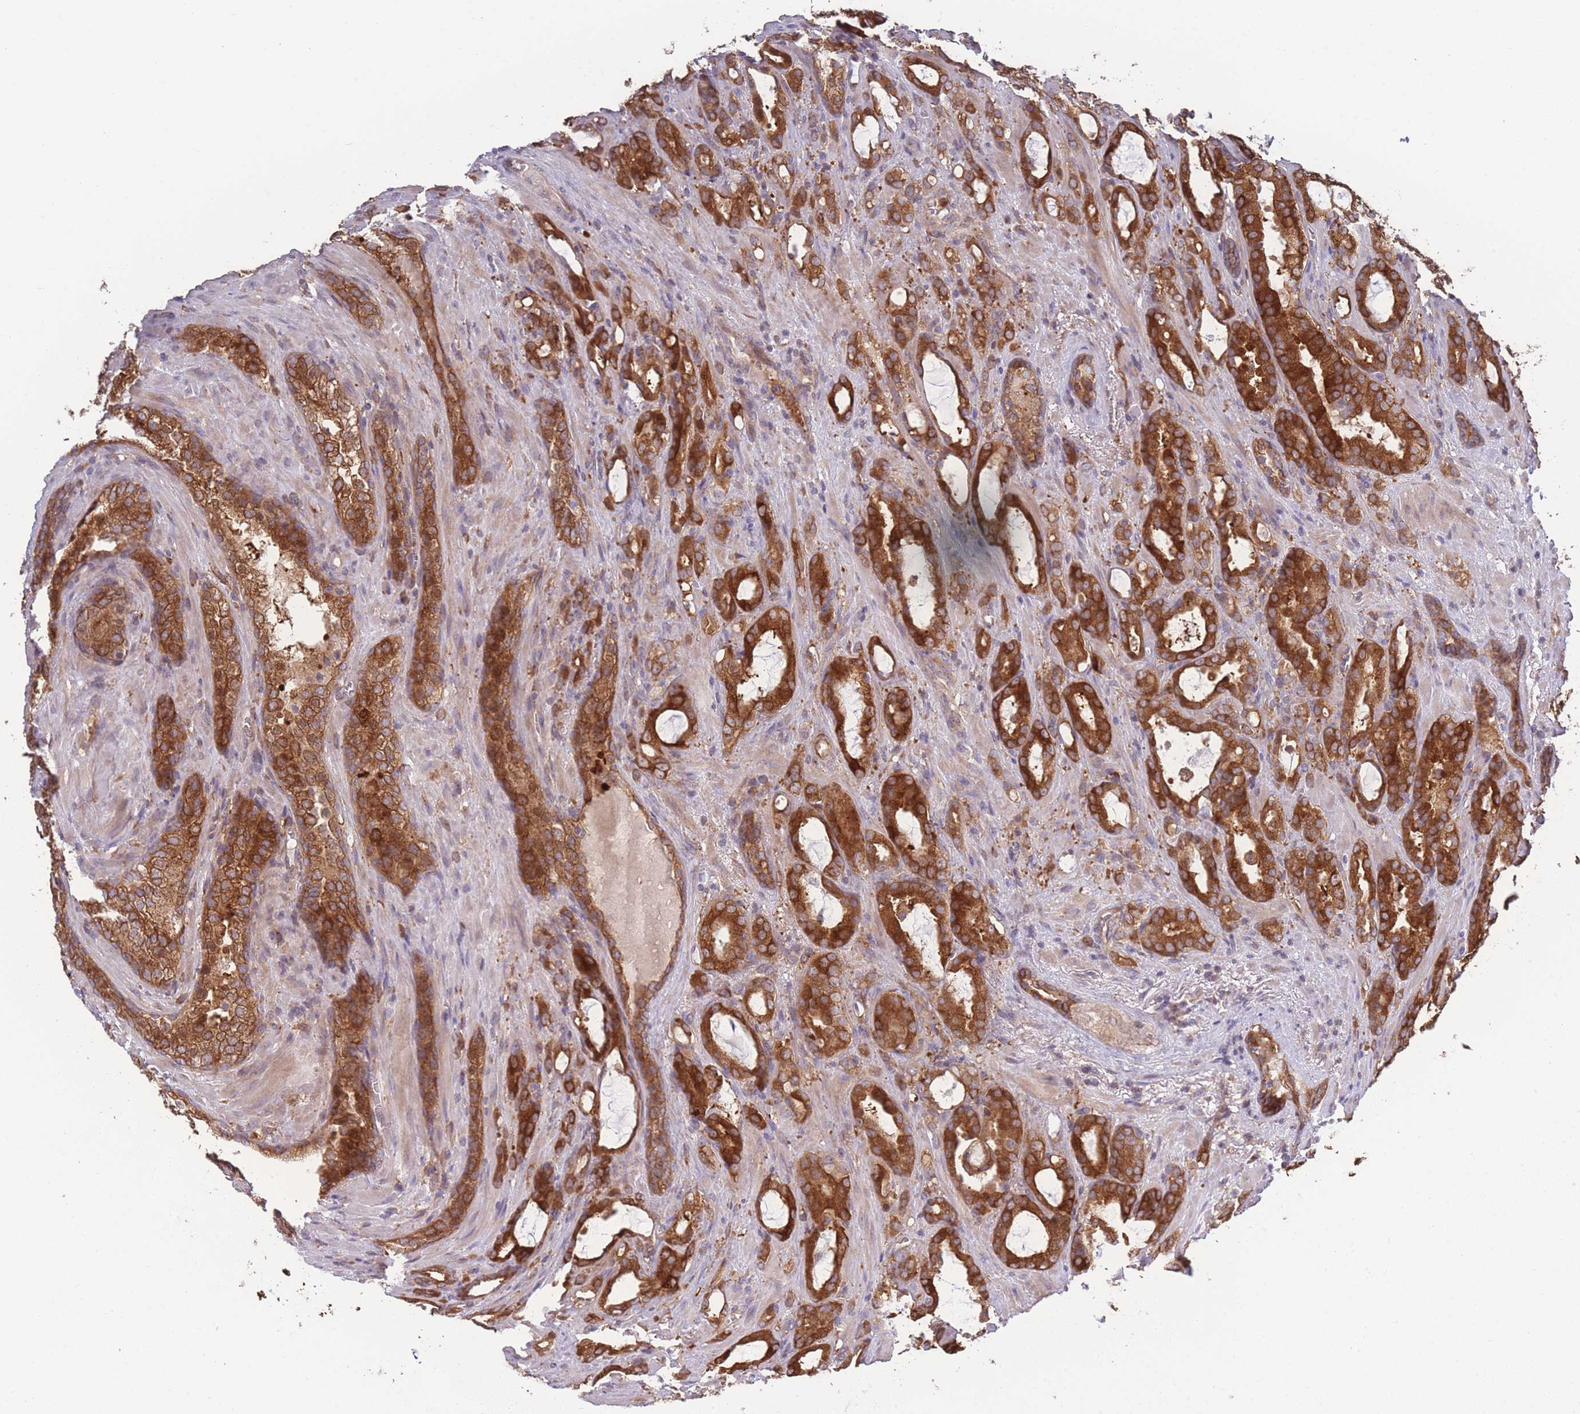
{"staining": {"intensity": "strong", "quantity": ">75%", "location": "cytoplasmic/membranous"}, "tissue": "prostate cancer", "cell_type": "Tumor cells", "image_type": "cancer", "snomed": [{"axis": "morphology", "description": "Adenocarcinoma, High grade"}, {"axis": "topography", "description": "Prostate"}], "caption": "Tumor cells reveal high levels of strong cytoplasmic/membranous expression in approximately >75% of cells in human prostate cancer (high-grade adenocarcinoma). (Stains: DAB (3,3'-diaminobenzidine) in brown, nuclei in blue, Microscopy: brightfield microscopy at high magnification).", "gene": "STEAP3", "patient": {"sex": "male", "age": 72}}